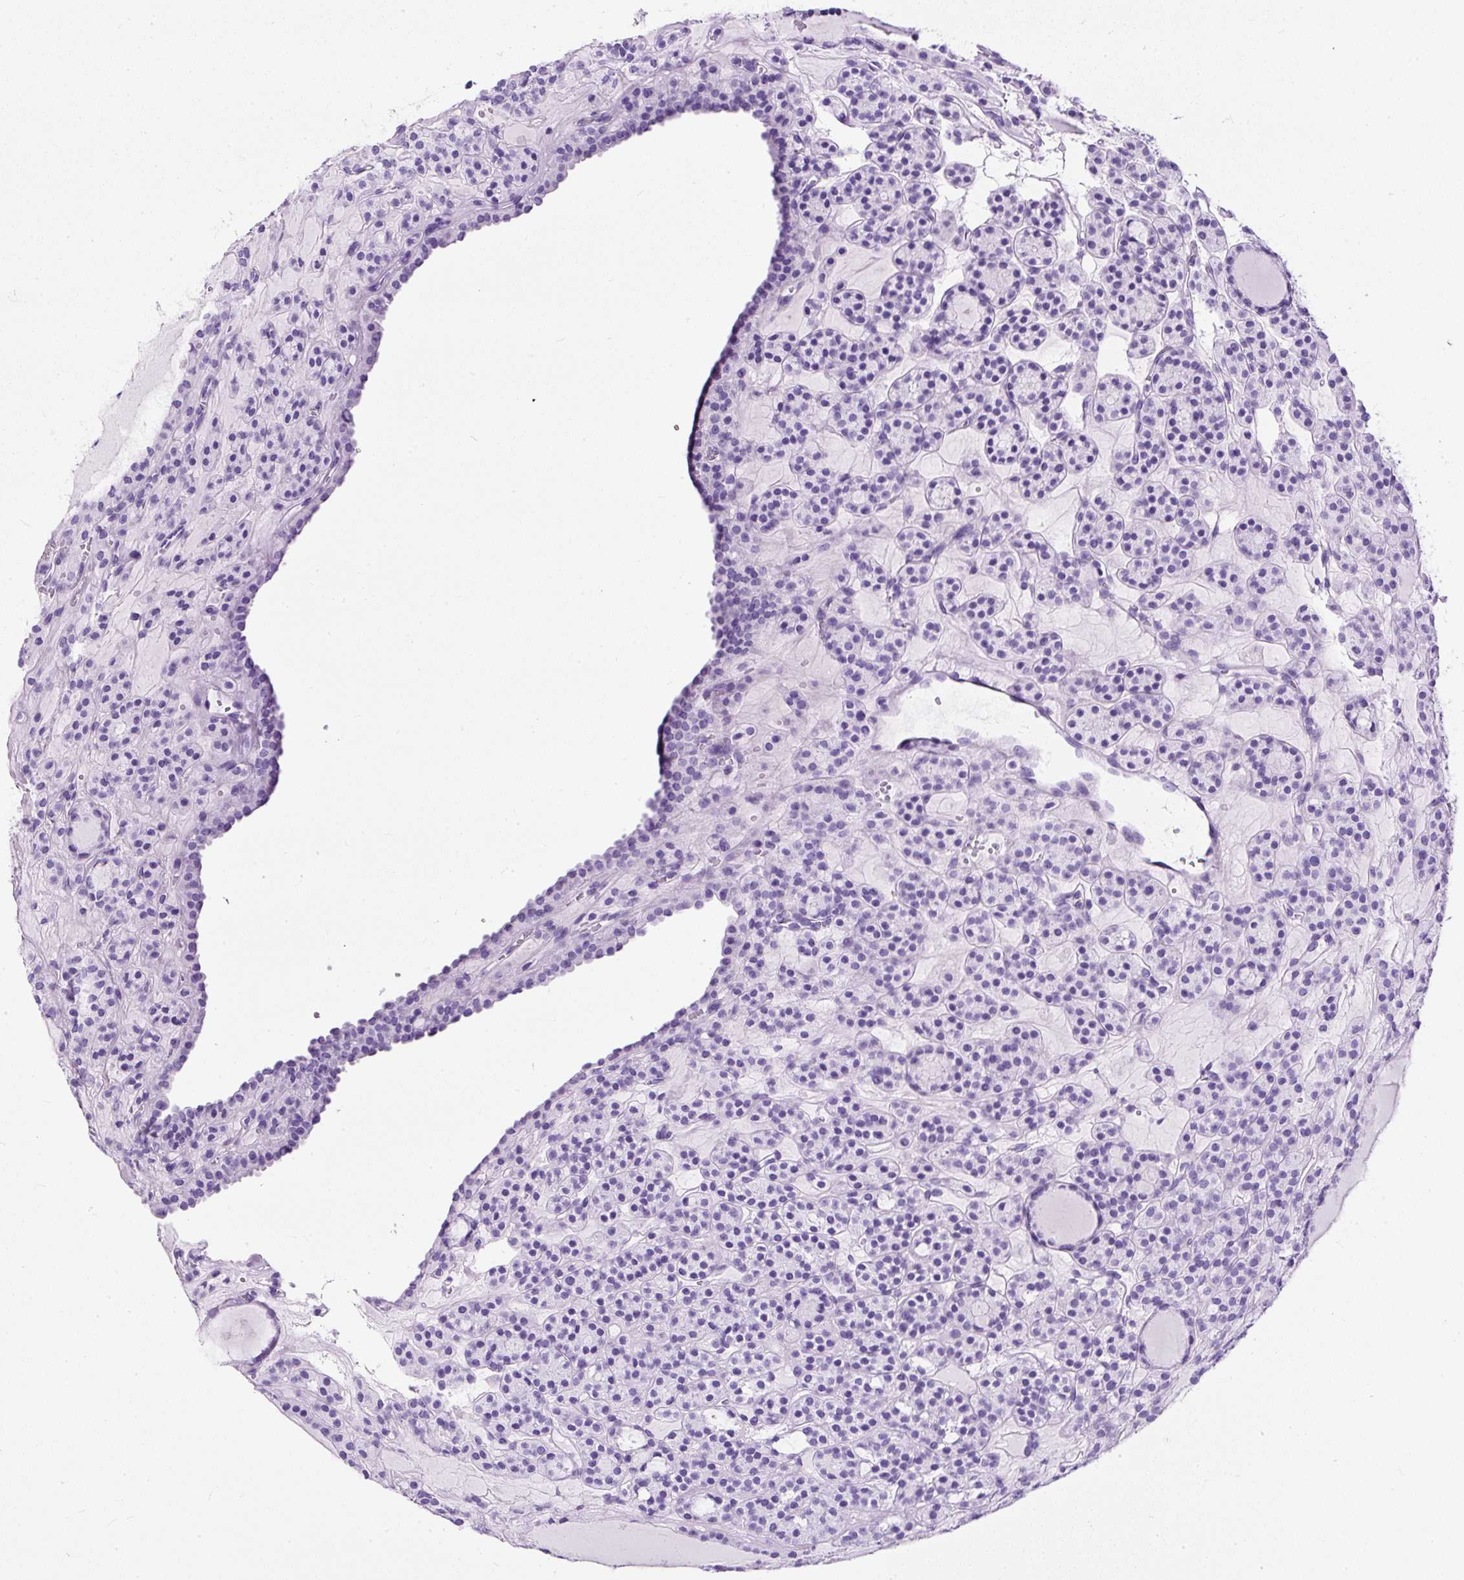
{"staining": {"intensity": "negative", "quantity": "none", "location": "none"}, "tissue": "thyroid cancer", "cell_type": "Tumor cells", "image_type": "cancer", "snomed": [{"axis": "morphology", "description": "Follicular adenoma carcinoma, NOS"}, {"axis": "topography", "description": "Thyroid gland"}], "caption": "Human thyroid follicular adenoma carcinoma stained for a protein using immunohistochemistry shows no positivity in tumor cells.", "gene": "NTS", "patient": {"sex": "female", "age": 63}}